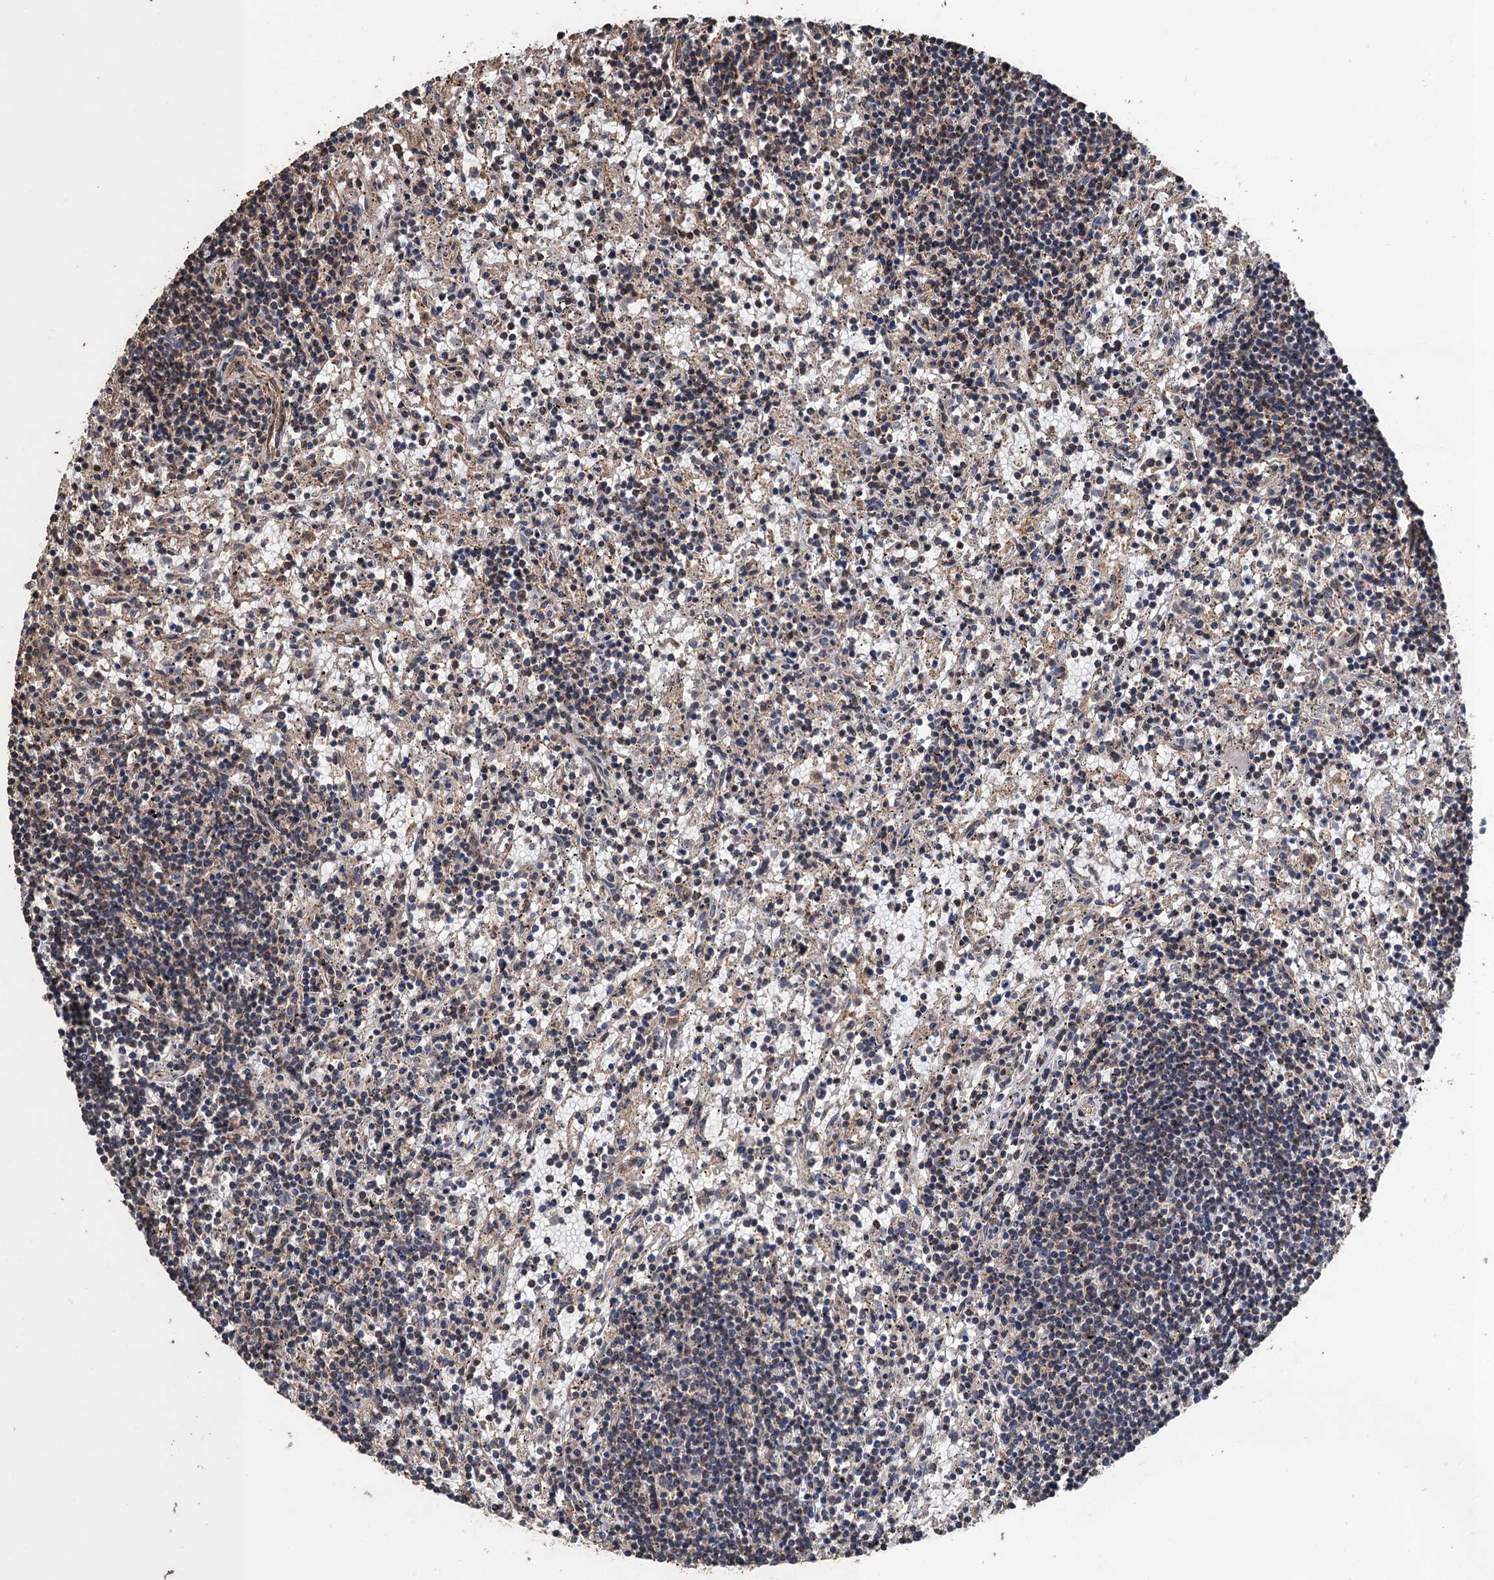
{"staining": {"intensity": "negative", "quantity": "none", "location": "none"}, "tissue": "lymphoma", "cell_type": "Tumor cells", "image_type": "cancer", "snomed": [{"axis": "morphology", "description": "Malignant lymphoma, non-Hodgkin's type, Low grade"}, {"axis": "topography", "description": "Spleen"}], "caption": "This is a photomicrograph of IHC staining of low-grade malignant lymphoma, non-Hodgkin's type, which shows no staining in tumor cells. Nuclei are stained in blue.", "gene": "PPP4R1", "patient": {"sex": "male", "age": 76}}